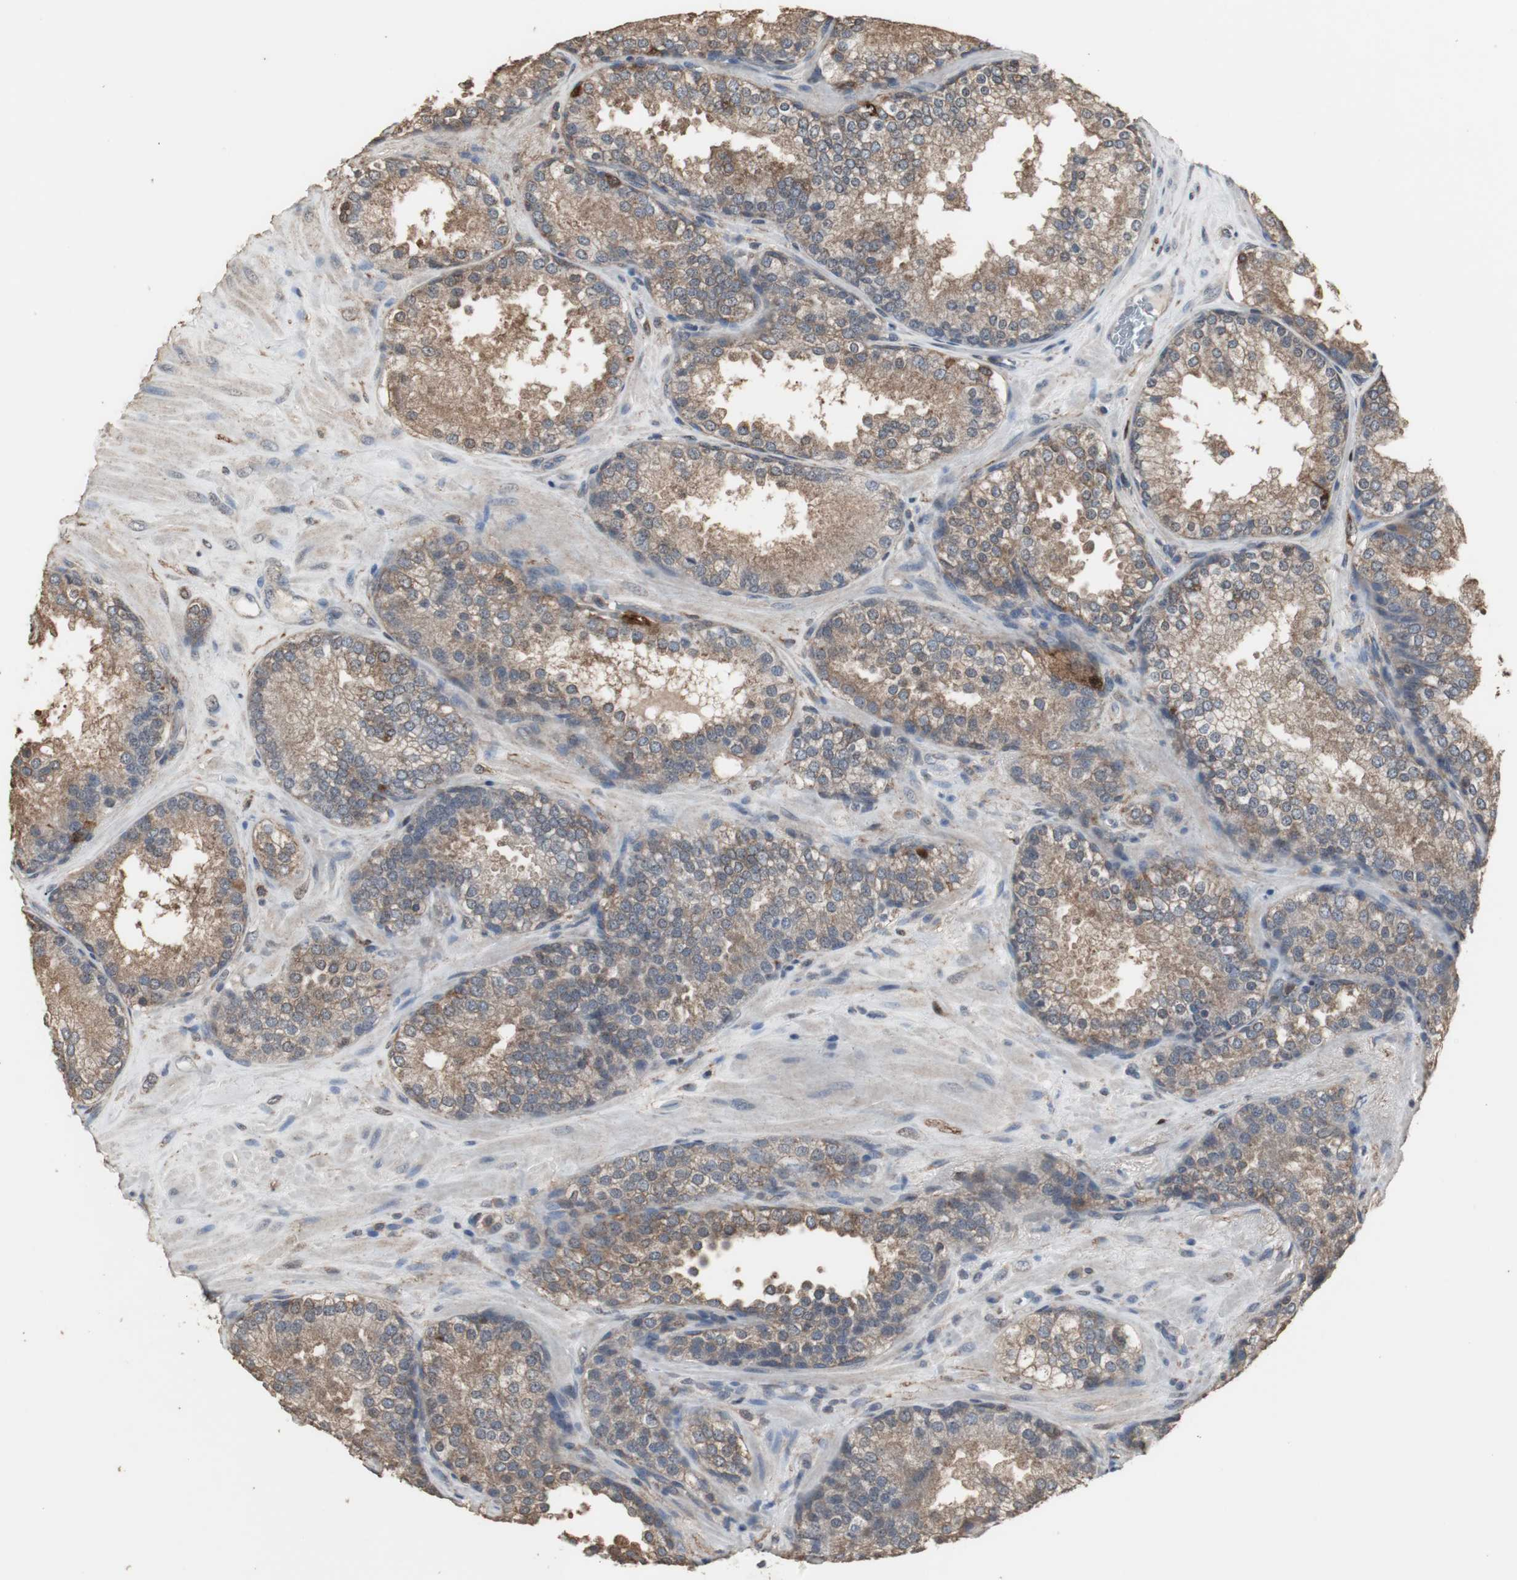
{"staining": {"intensity": "moderate", "quantity": ">75%", "location": "cytoplasmic/membranous"}, "tissue": "prostate cancer", "cell_type": "Tumor cells", "image_type": "cancer", "snomed": [{"axis": "morphology", "description": "Adenocarcinoma, High grade"}, {"axis": "topography", "description": "Prostate"}], "caption": "This image reveals IHC staining of prostate cancer (adenocarcinoma (high-grade)), with medium moderate cytoplasmic/membranous expression in approximately >75% of tumor cells.", "gene": "HPRT1", "patient": {"sex": "male", "age": 70}}